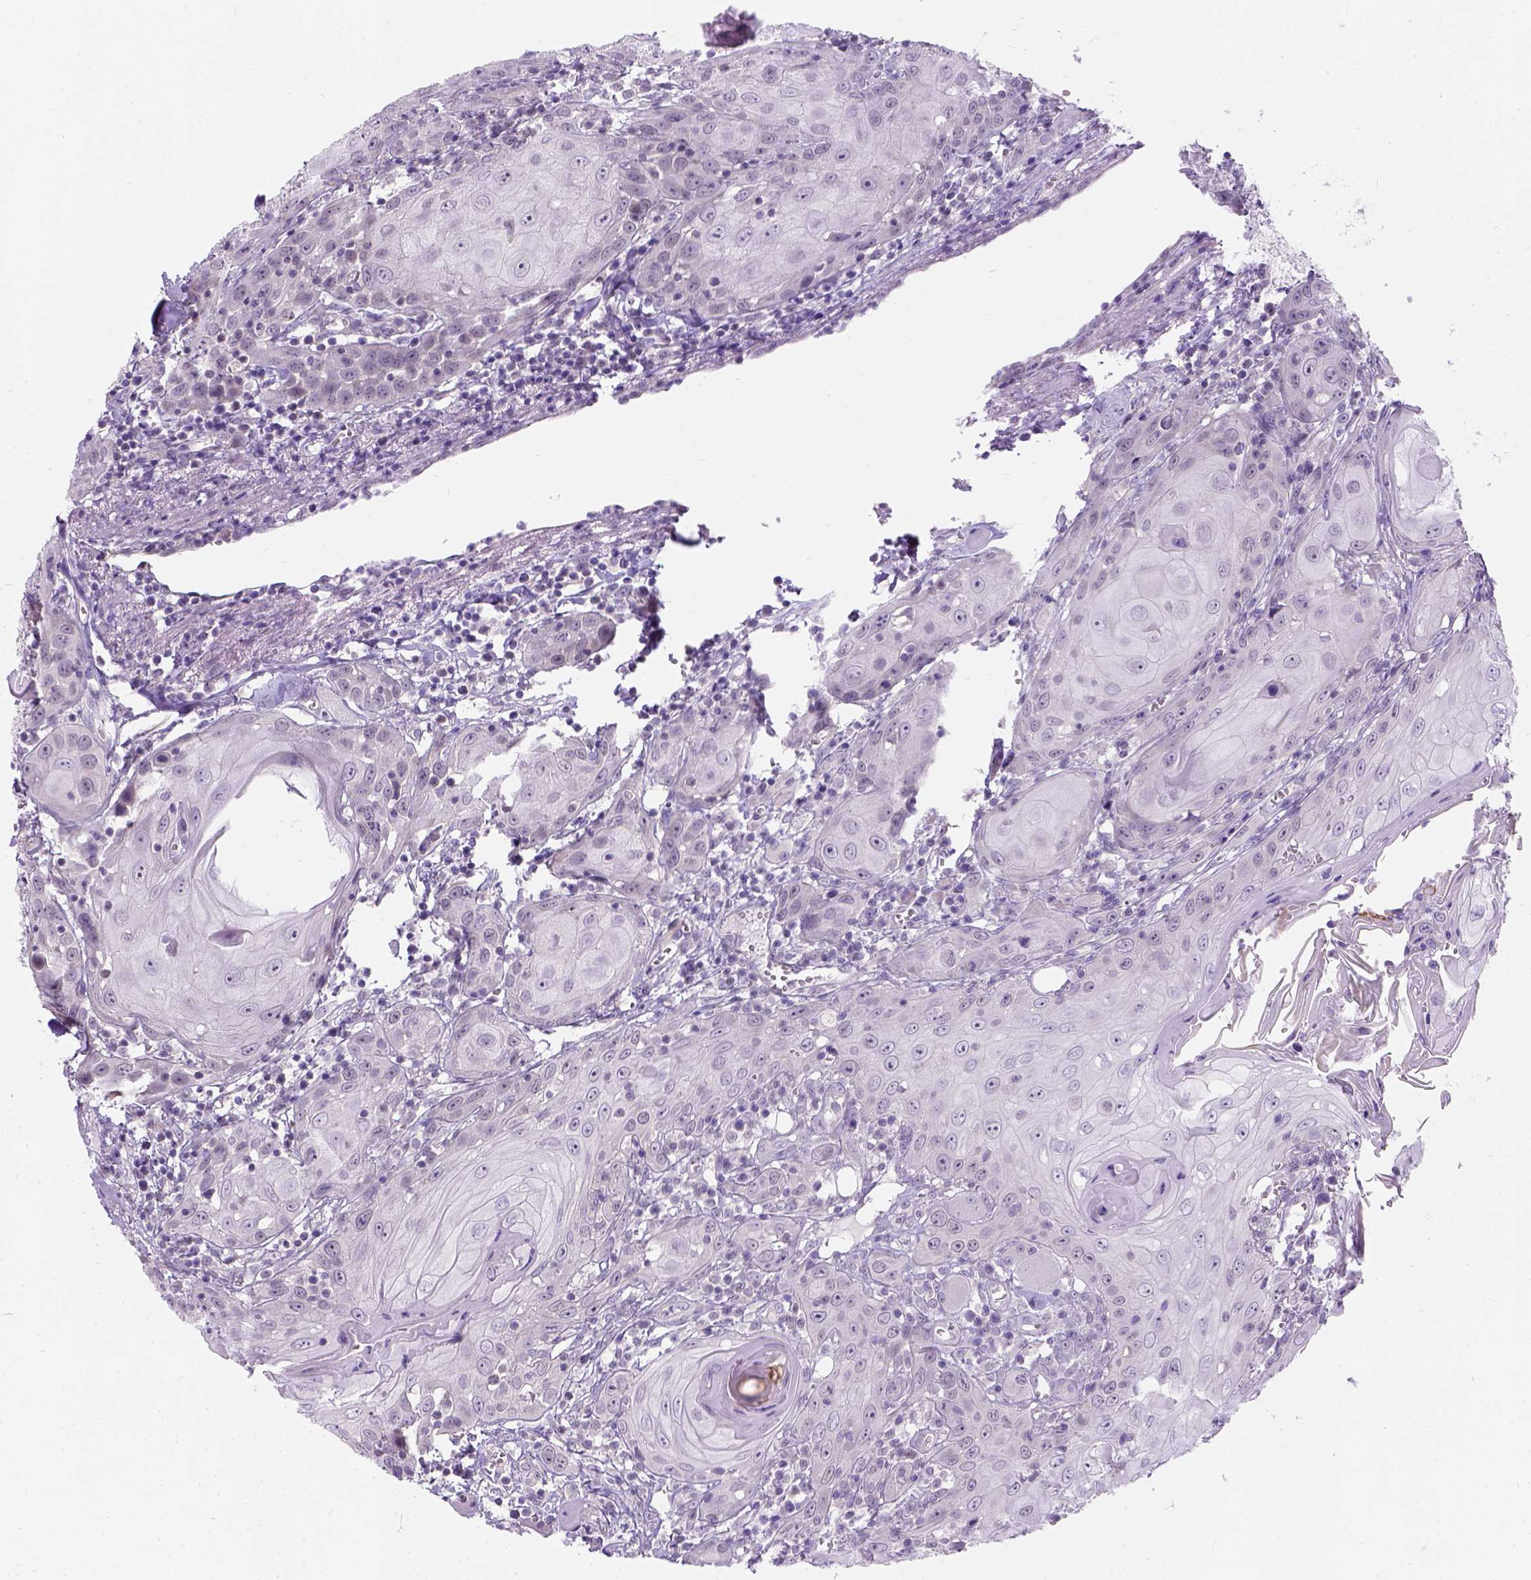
{"staining": {"intensity": "negative", "quantity": "none", "location": "none"}, "tissue": "head and neck cancer", "cell_type": "Tumor cells", "image_type": "cancer", "snomed": [{"axis": "morphology", "description": "Squamous cell carcinoma, NOS"}, {"axis": "topography", "description": "Head-Neck"}], "caption": "IHC image of neoplastic tissue: human head and neck cancer stained with DAB (3,3'-diaminobenzidine) exhibits no significant protein staining in tumor cells.", "gene": "C20orf144", "patient": {"sex": "female", "age": 80}}